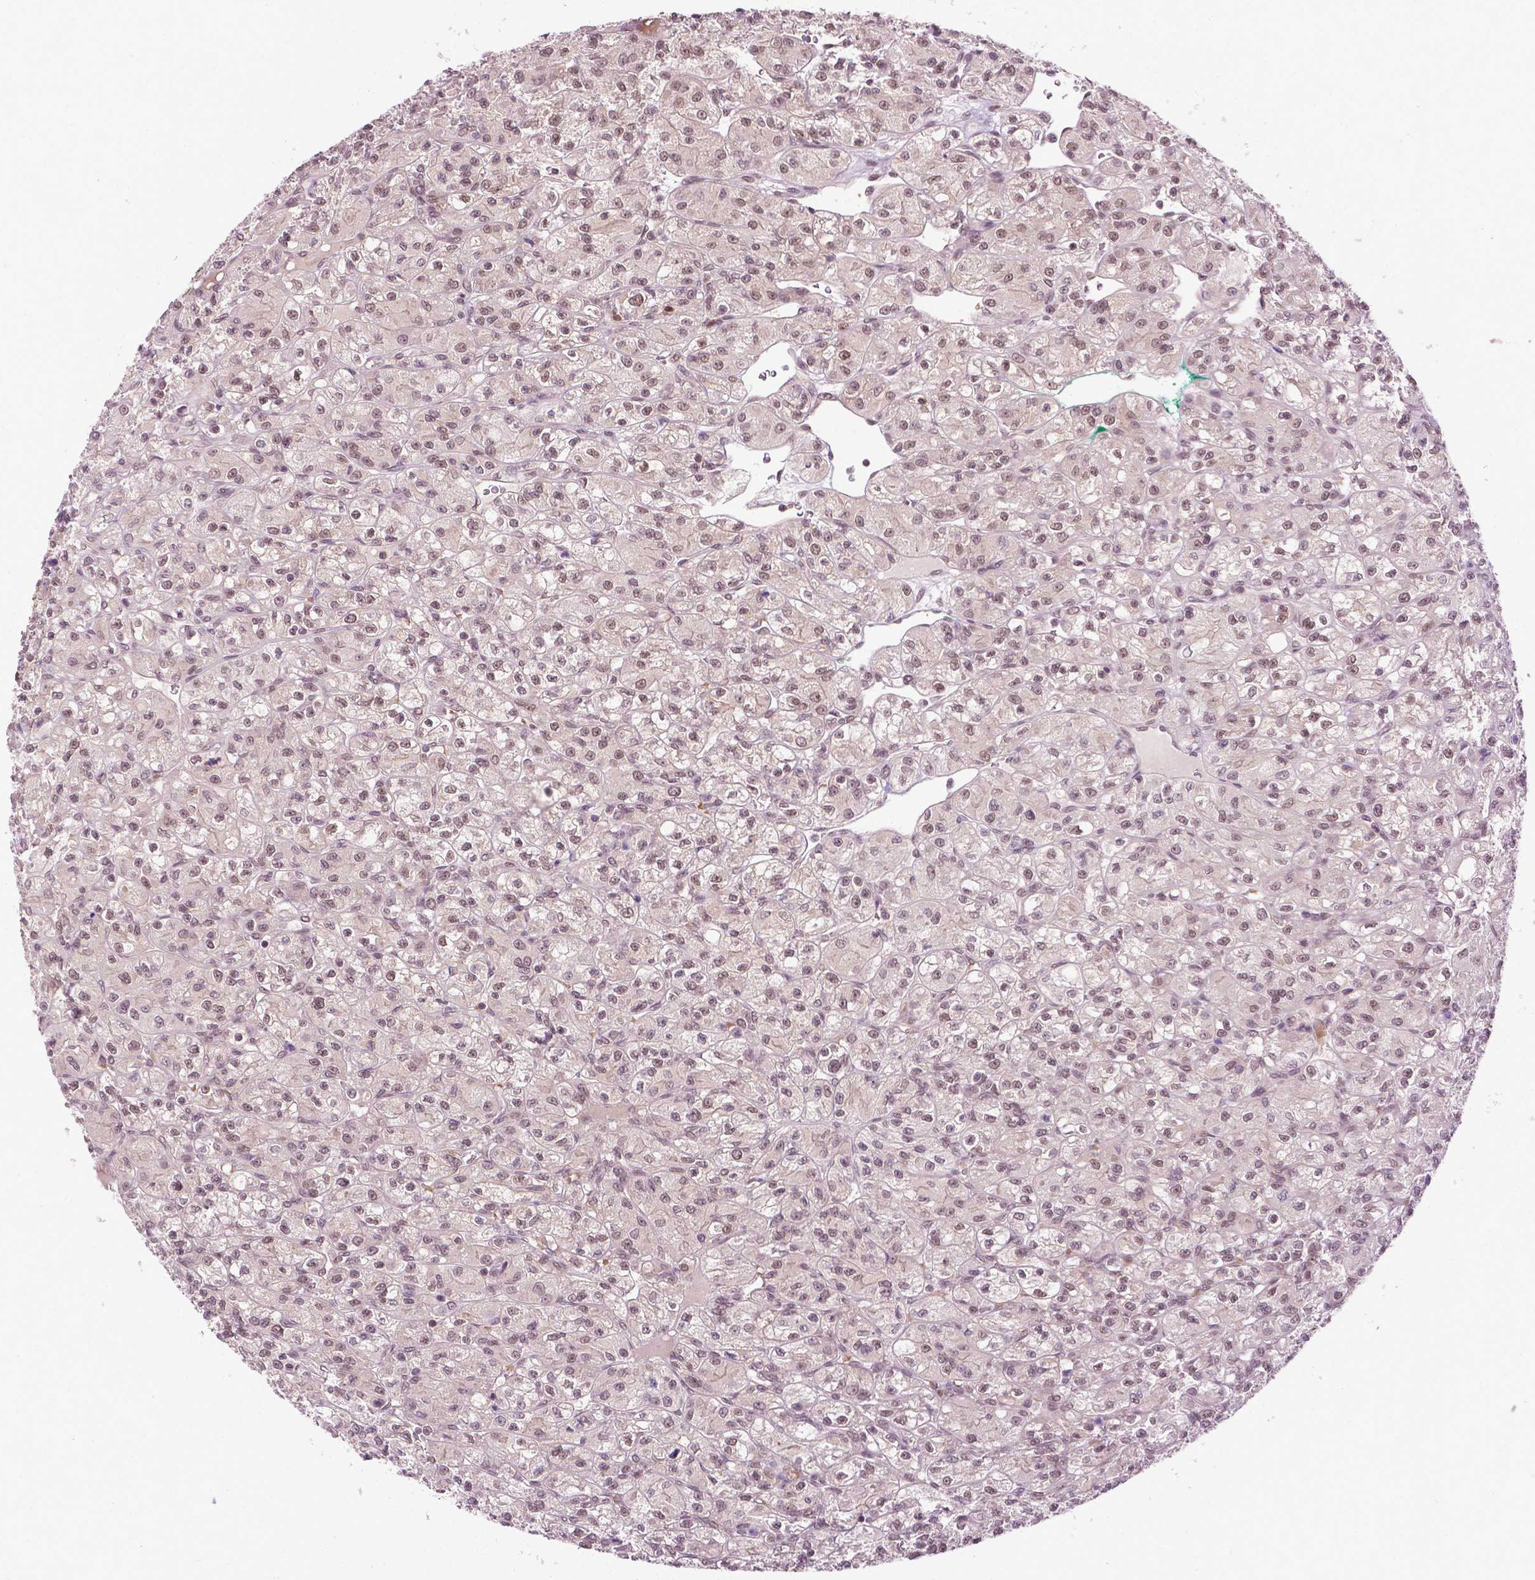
{"staining": {"intensity": "weak", "quantity": ">75%", "location": "nuclear"}, "tissue": "renal cancer", "cell_type": "Tumor cells", "image_type": "cancer", "snomed": [{"axis": "morphology", "description": "Adenocarcinoma, NOS"}, {"axis": "topography", "description": "Kidney"}], "caption": "Adenocarcinoma (renal) stained with DAB (3,3'-diaminobenzidine) IHC demonstrates low levels of weak nuclear positivity in approximately >75% of tumor cells.", "gene": "UBQLN4", "patient": {"sex": "female", "age": 70}}